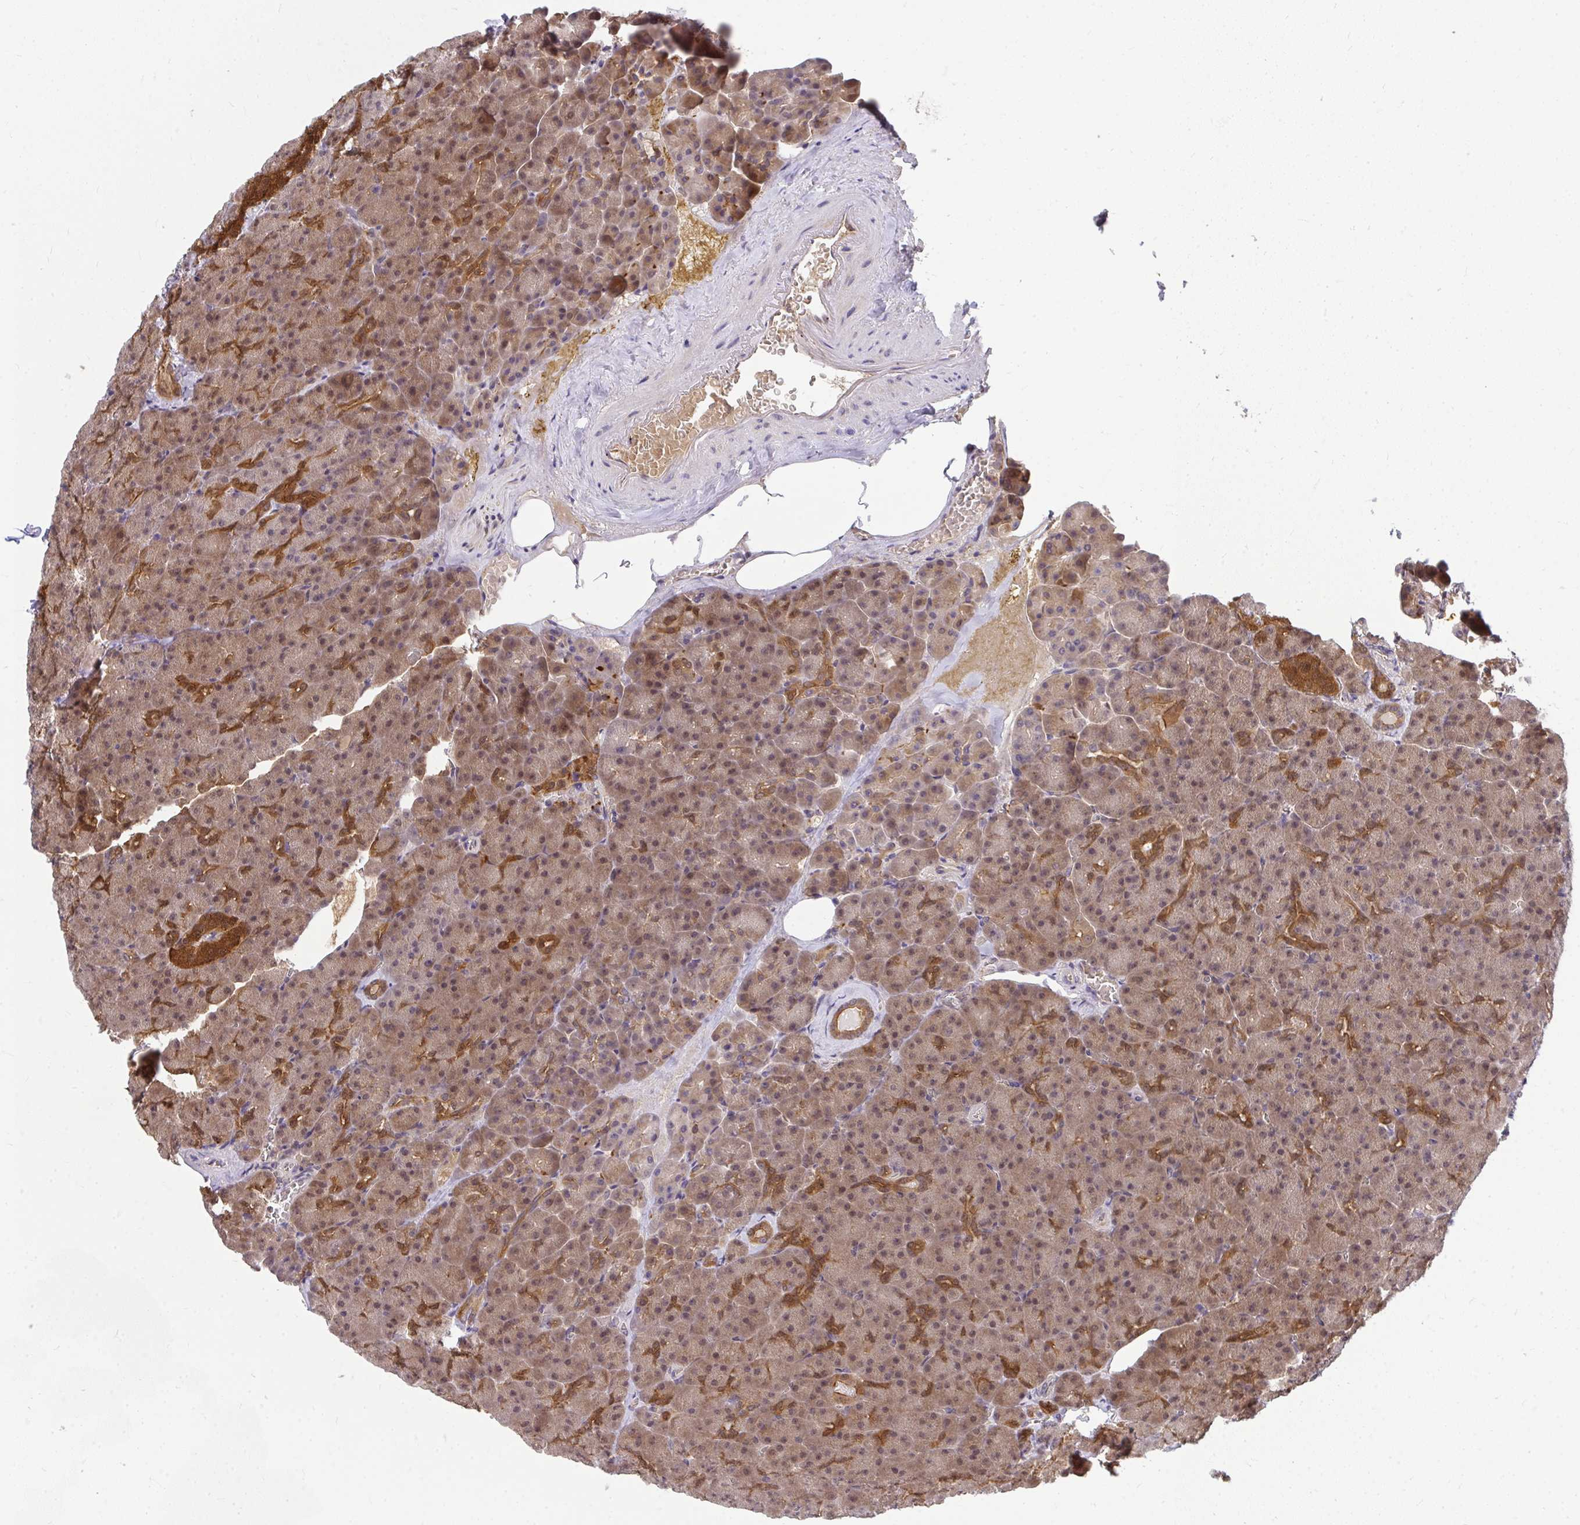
{"staining": {"intensity": "moderate", "quantity": ">75%", "location": "cytoplasmic/membranous"}, "tissue": "pancreas", "cell_type": "Exocrine glandular cells", "image_type": "normal", "snomed": [{"axis": "morphology", "description": "Normal tissue, NOS"}, {"axis": "topography", "description": "Pancreas"}], "caption": "IHC staining of unremarkable pancreas, which reveals medium levels of moderate cytoplasmic/membranous staining in approximately >75% of exocrine glandular cells indicating moderate cytoplasmic/membranous protein positivity. The staining was performed using DAB (brown) for protein detection and nuclei were counterstained in hematoxylin (blue).", "gene": "HDHD2", "patient": {"sex": "female", "age": 74}}